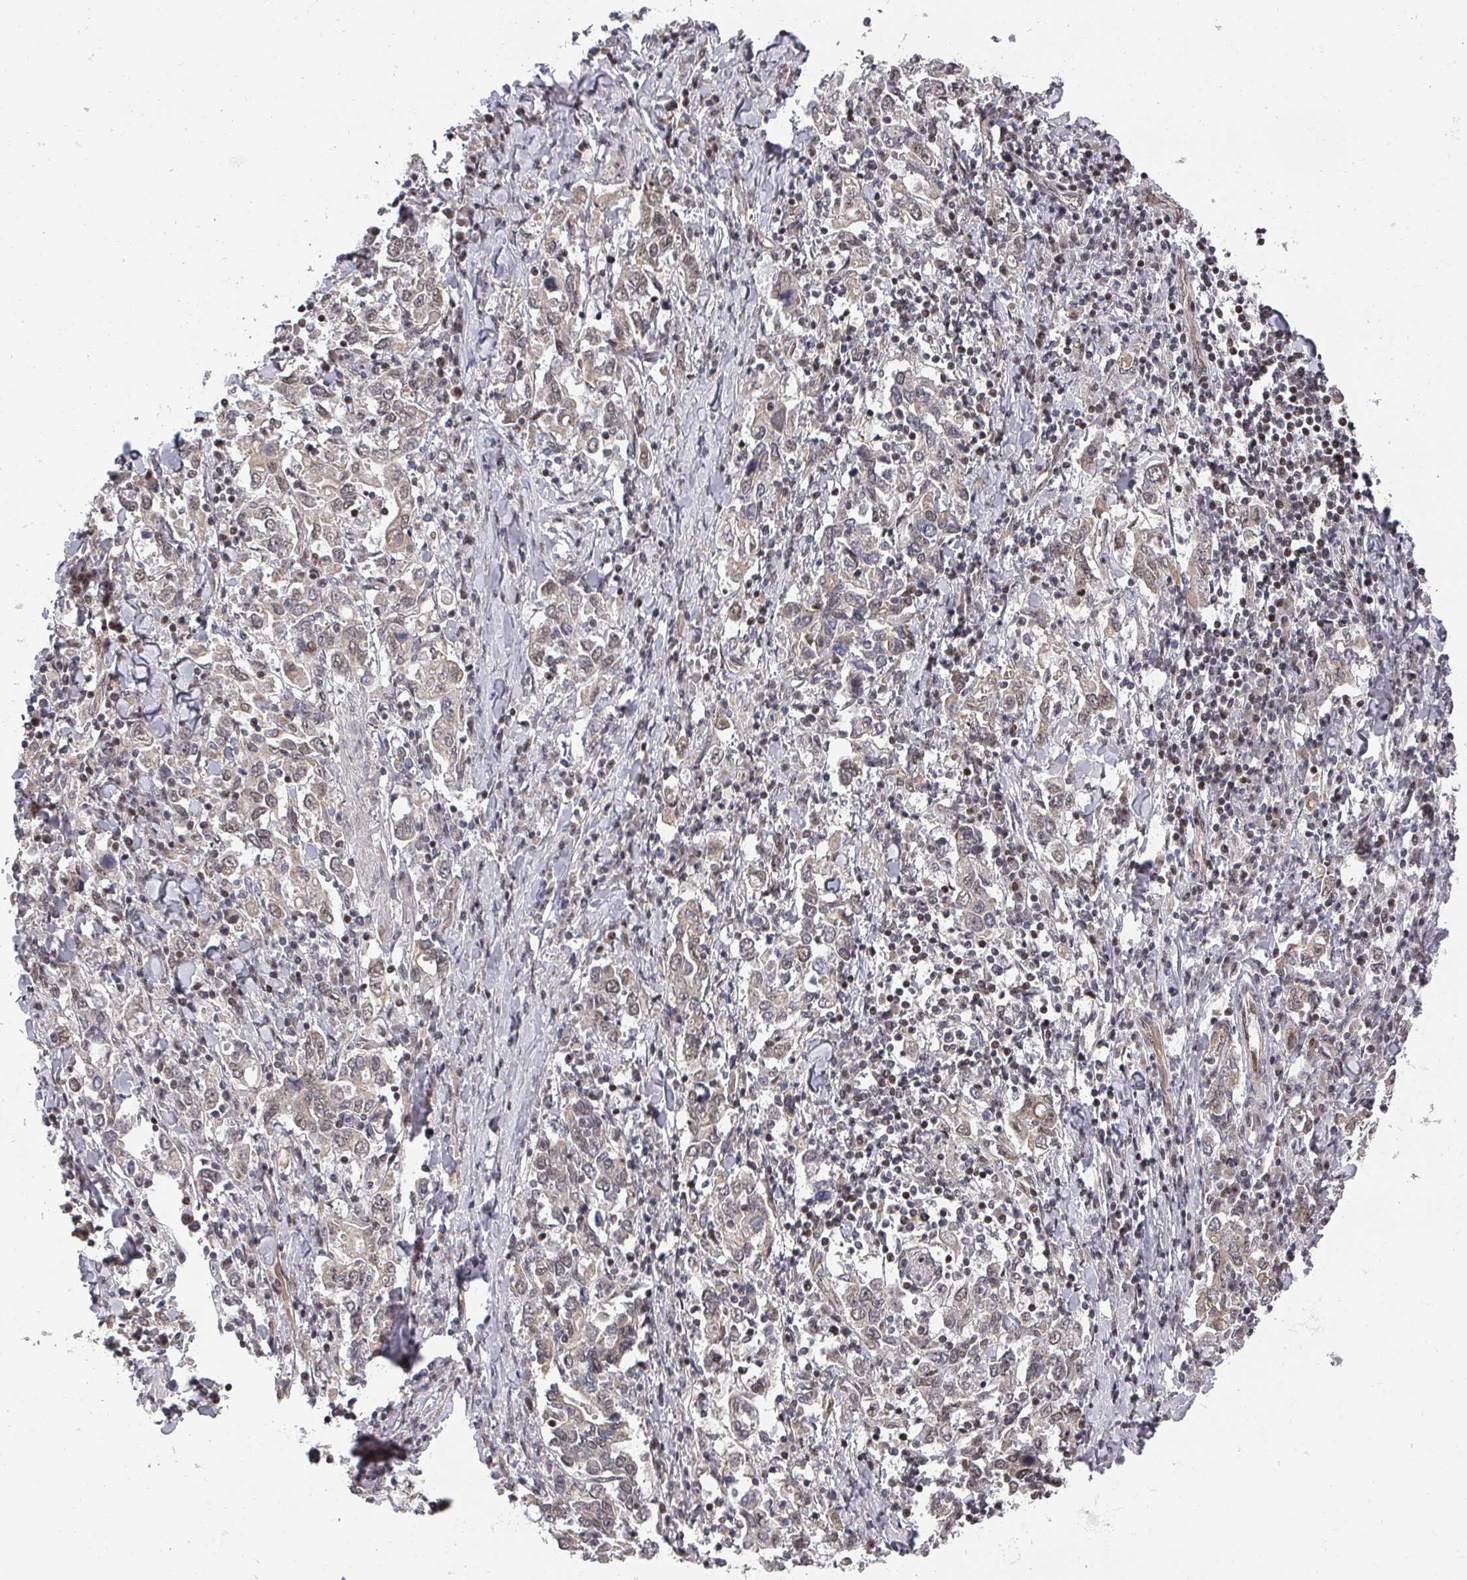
{"staining": {"intensity": "weak", "quantity": ">75%", "location": "cytoplasmic/membranous,nuclear"}, "tissue": "stomach cancer", "cell_type": "Tumor cells", "image_type": "cancer", "snomed": [{"axis": "morphology", "description": "Adenocarcinoma, NOS"}, {"axis": "topography", "description": "Stomach, upper"}], "caption": "Protein analysis of stomach cancer (adenocarcinoma) tissue demonstrates weak cytoplasmic/membranous and nuclear expression in approximately >75% of tumor cells.", "gene": "KIF1C", "patient": {"sex": "male", "age": 62}}